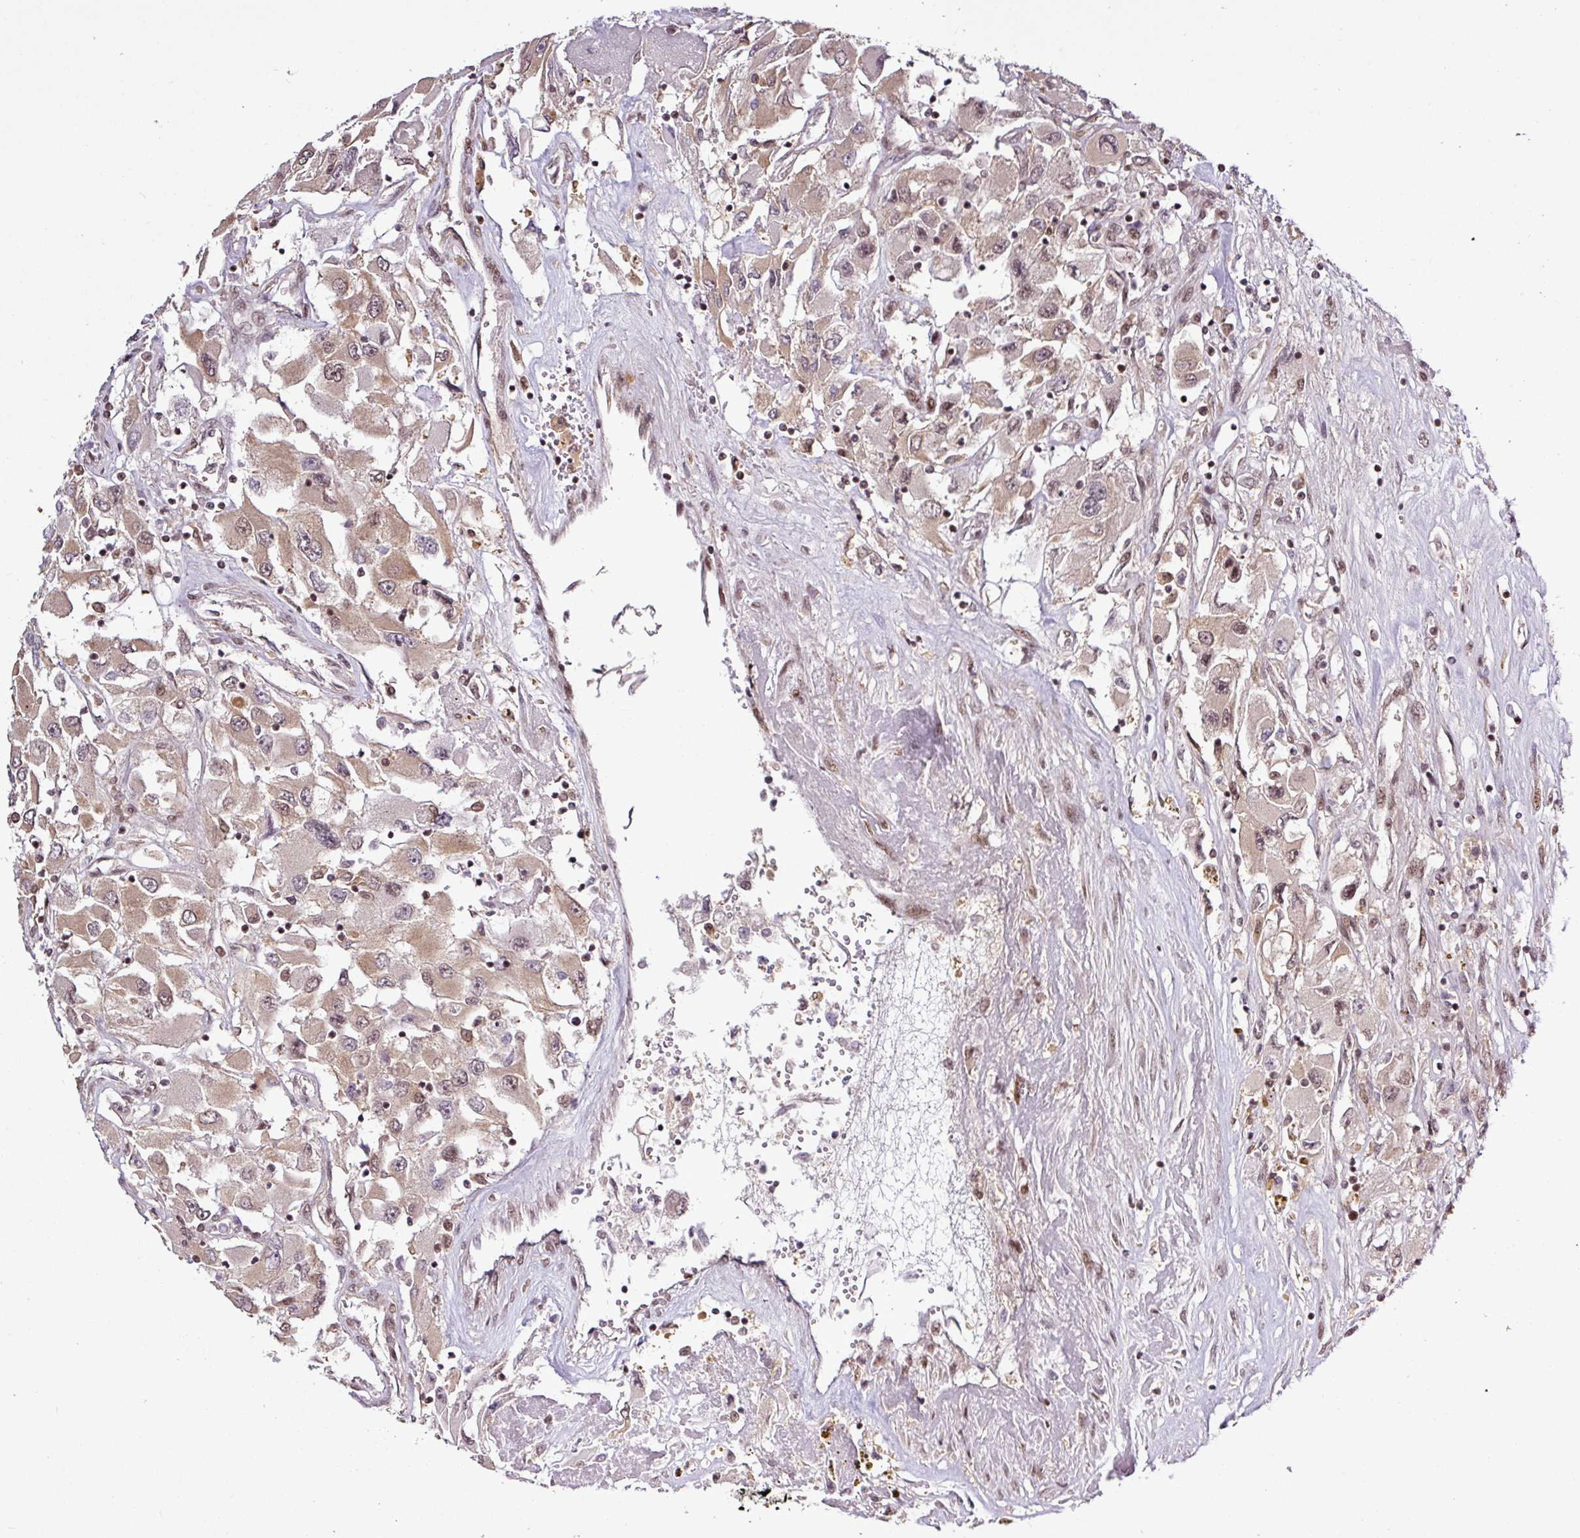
{"staining": {"intensity": "moderate", "quantity": ">75%", "location": "cytoplasmic/membranous,nuclear"}, "tissue": "renal cancer", "cell_type": "Tumor cells", "image_type": "cancer", "snomed": [{"axis": "morphology", "description": "Adenocarcinoma, NOS"}, {"axis": "topography", "description": "Kidney"}], "caption": "High-power microscopy captured an immunohistochemistry micrograph of renal adenocarcinoma, revealing moderate cytoplasmic/membranous and nuclear expression in about >75% of tumor cells. Nuclei are stained in blue.", "gene": "ITPKC", "patient": {"sex": "female", "age": 52}}